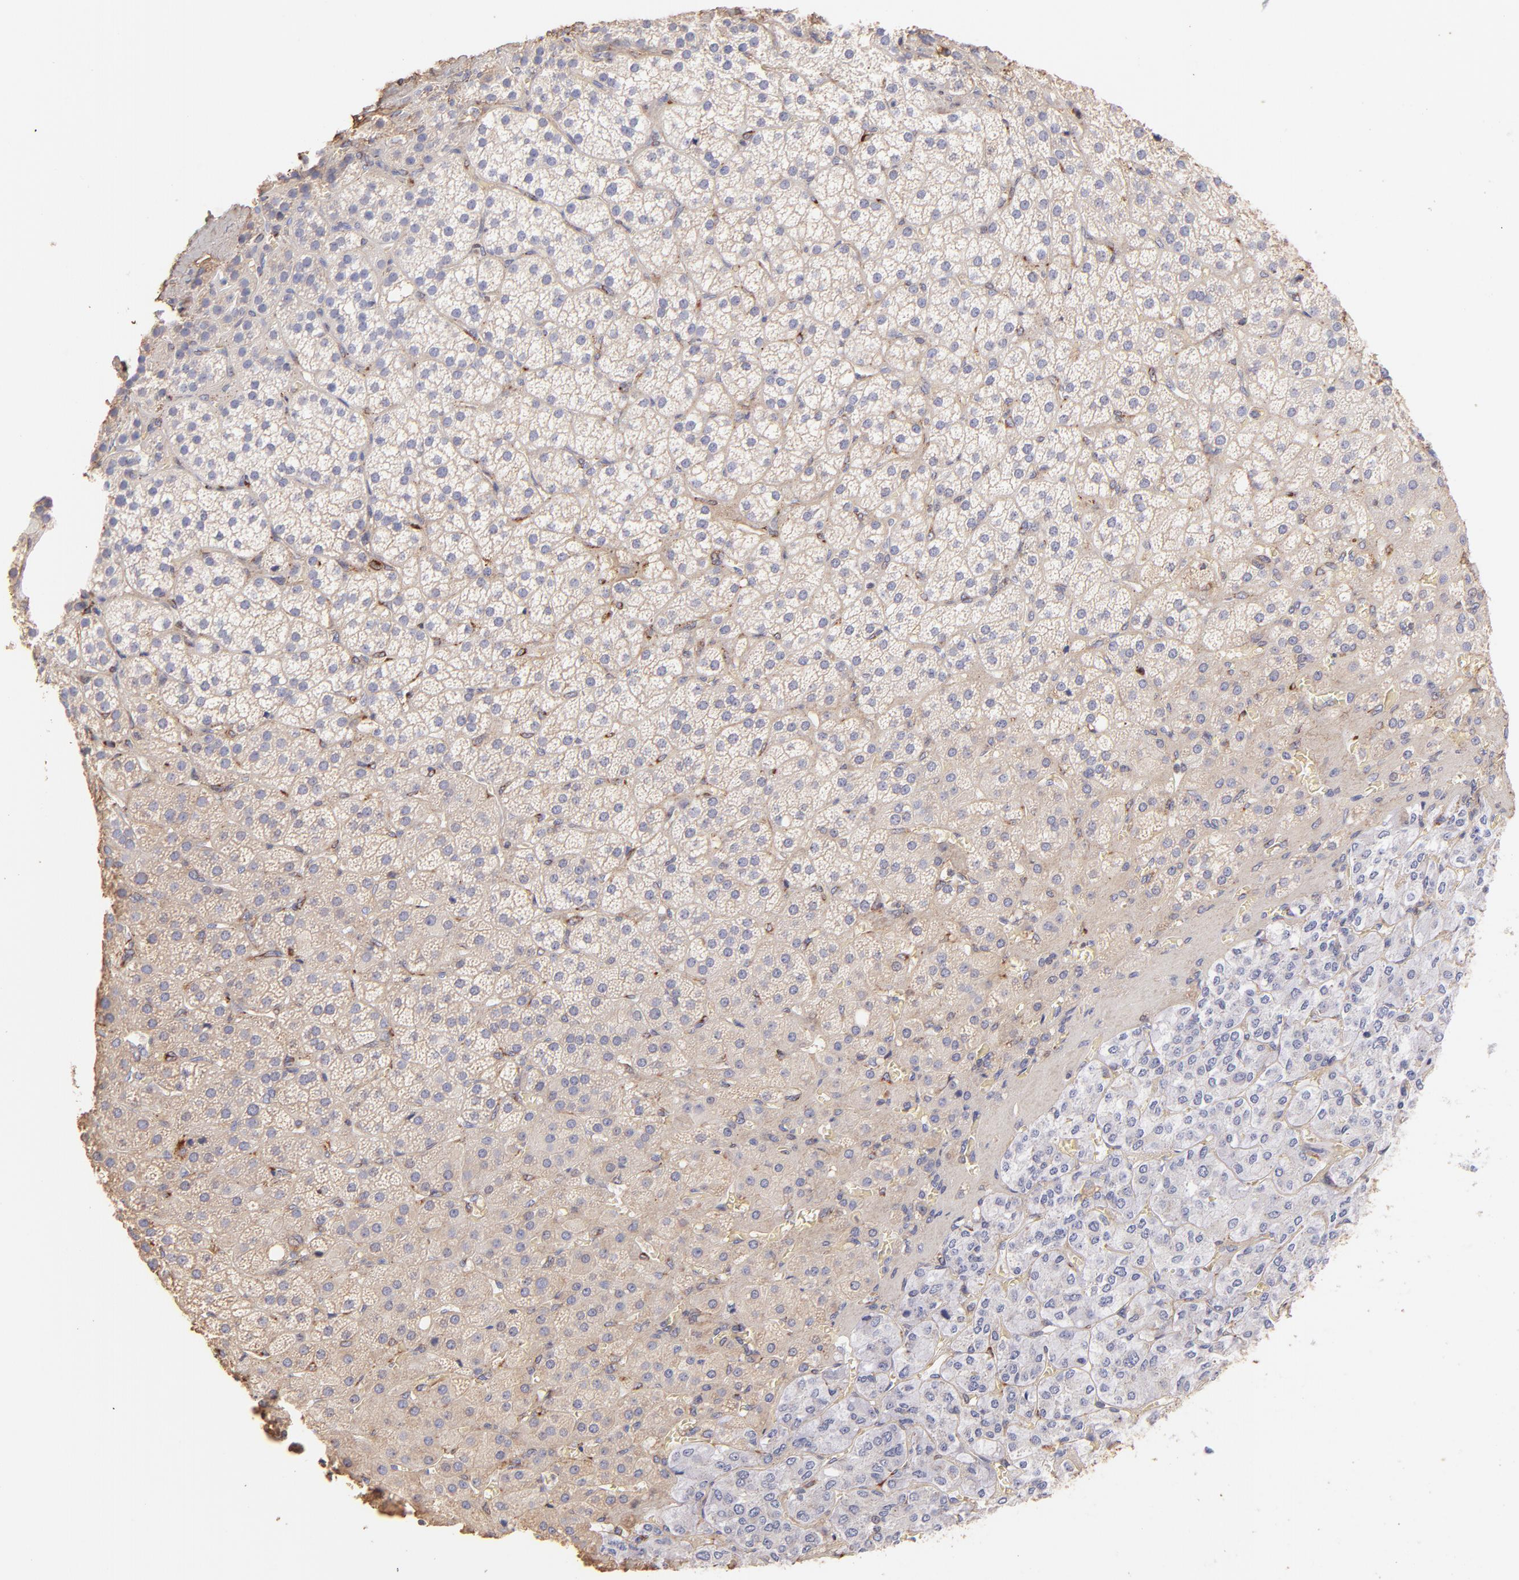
{"staining": {"intensity": "negative", "quantity": "none", "location": "none"}, "tissue": "adrenal gland", "cell_type": "Glandular cells", "image_type": "normal", "snomed": [{"axis": "morphology", "description": "Normal tissue, NOS"}, {"axis": "topography", "description": "Adrenal gland"}], "caption": "The micrograph exhibits no staining of glandular cells in benign adrenal gland.", "gene": "BGN", "patient": {"sex": "female", "age": 71}}